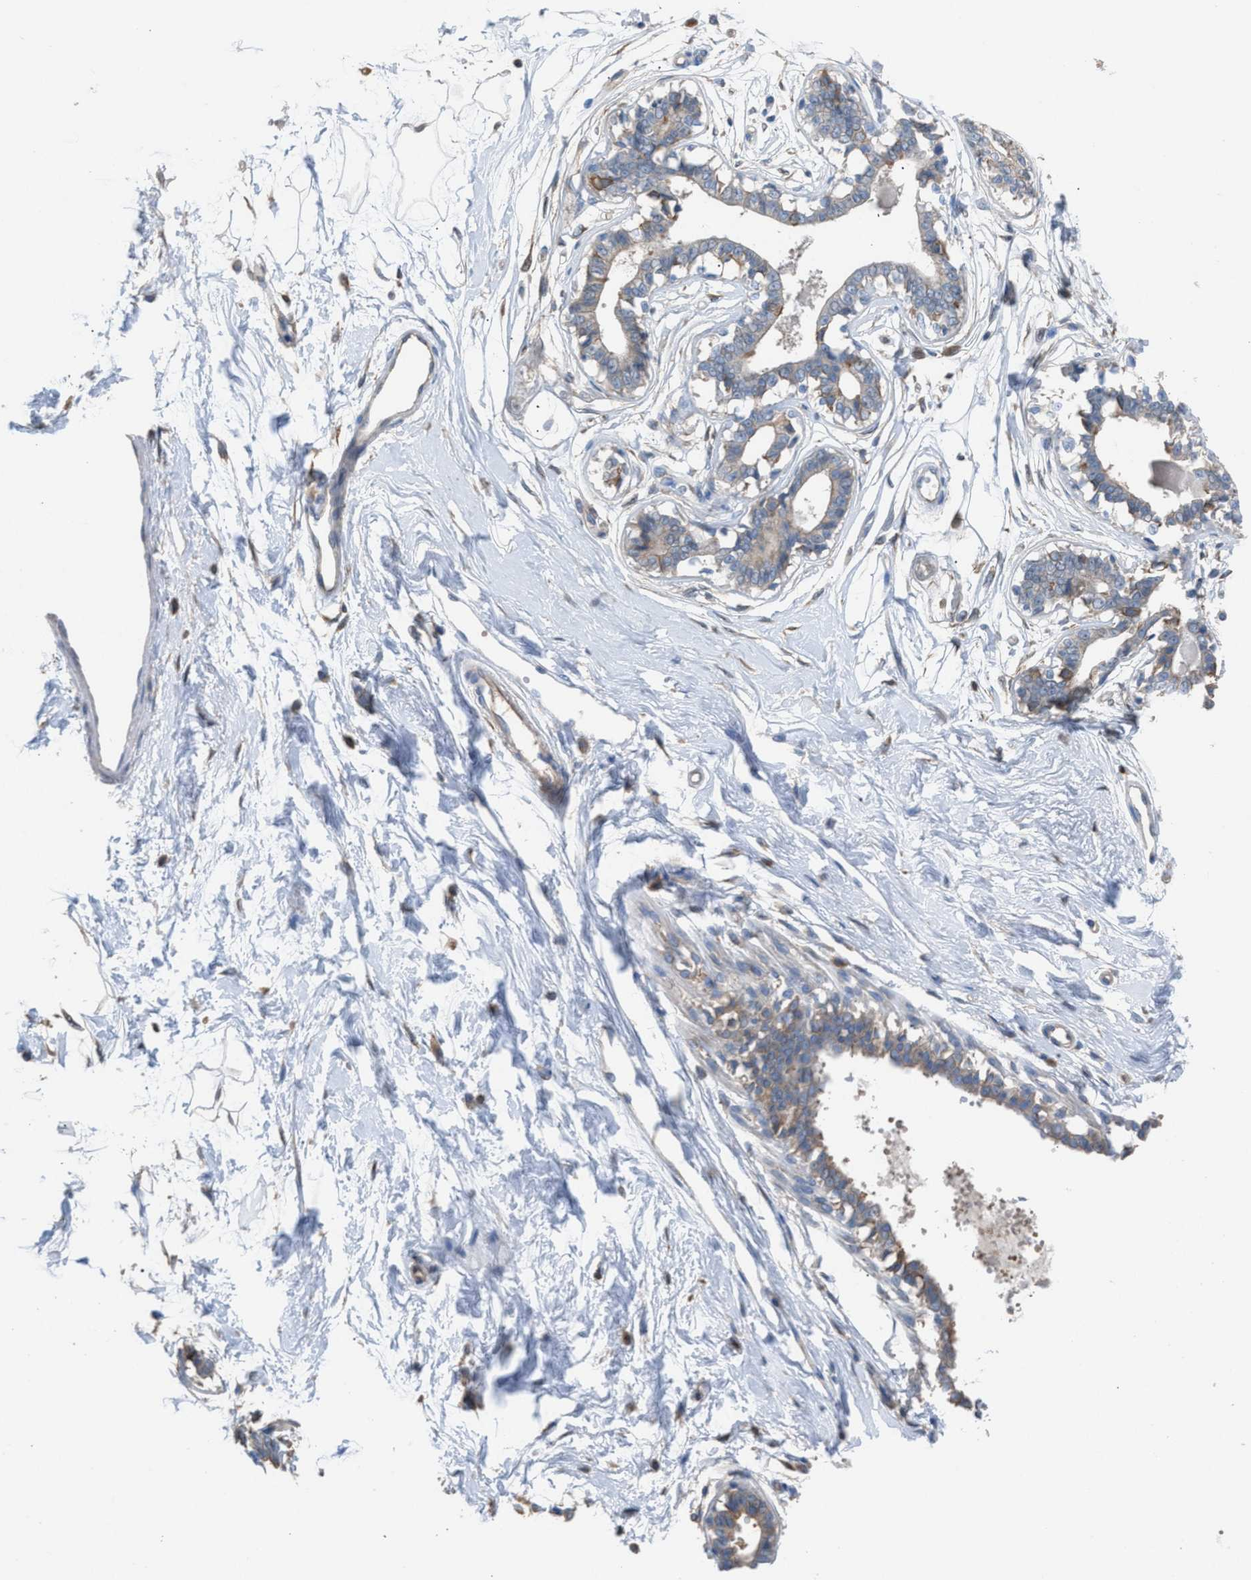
{"staining": {"intensity": "weak", "quantity": ">75%", "location": "cytoplasmic/membranous"}, "tissue": "breast", "cell_type": "Adipocytes", "image_type": "normal", "snomed": [{"axis": "morphology", "description": "Normal tissue, NOS"}, {"axis": "topography", "description": "Breast"}], "caption": "An image showing weak cytoplasmic/membranous staining in about >75% of adipocytes in normal breast, as visualized by brown immunohistochemical staining.", "gene": "NQO2", "patient": {"sex": "female", "age": 45}}